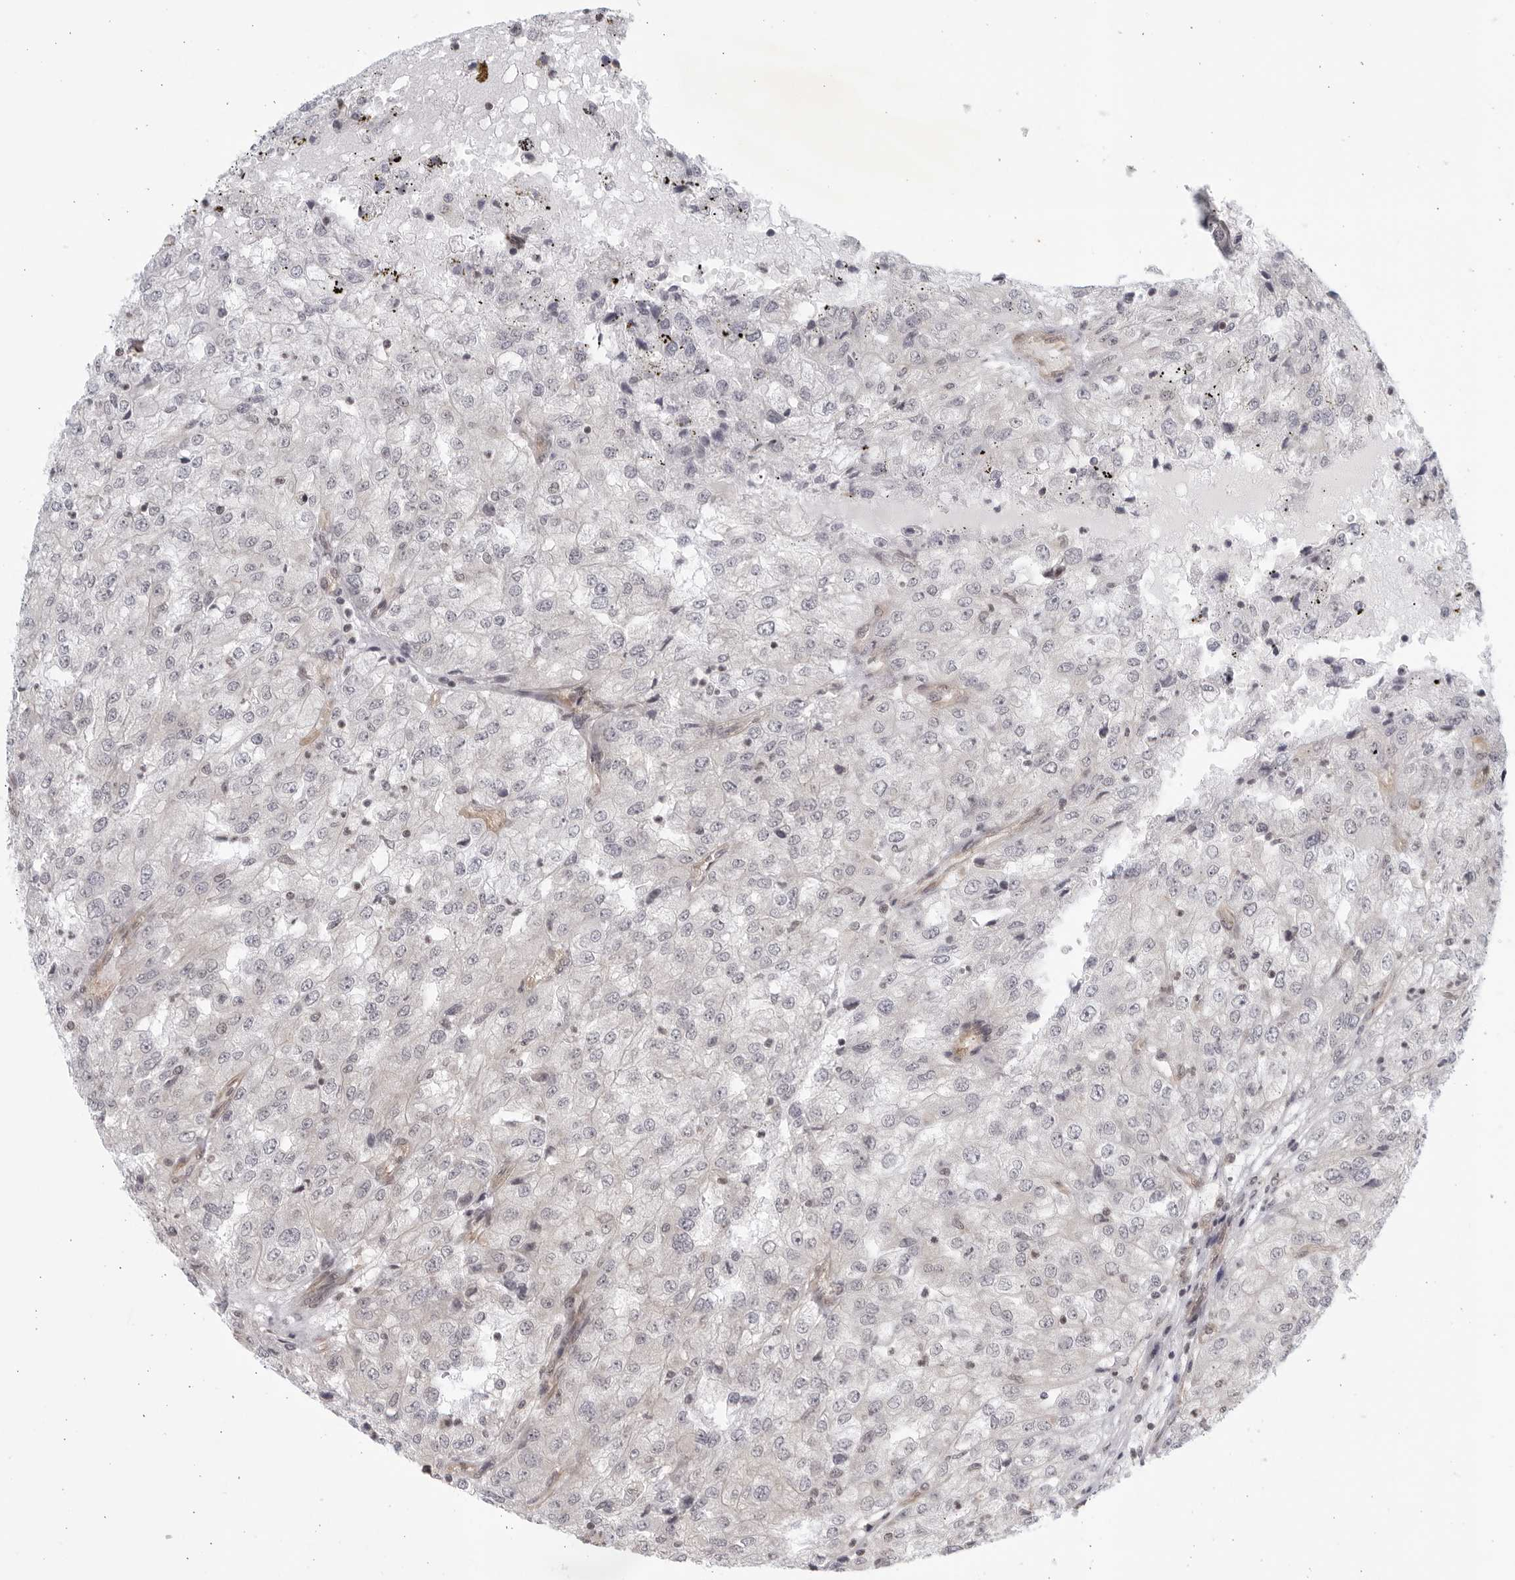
{"staining": {"intensity": "negative", "quantity": "none", "location": "none"}, "tissue": "renal cancer", "cell_type": "Tumor cells", "image_type": "cancer", "snomed": [{"axis": "morphology", "description": "Adenocarcinoma, NOS"}, {"axis": "topography", "description": "Kidney"}], "caption": "Tumor cells show no significant protein expression in renal adenocarcinoma.", "gene": "SERTAD4", "patient": {"sex": "female", "age": 54}}